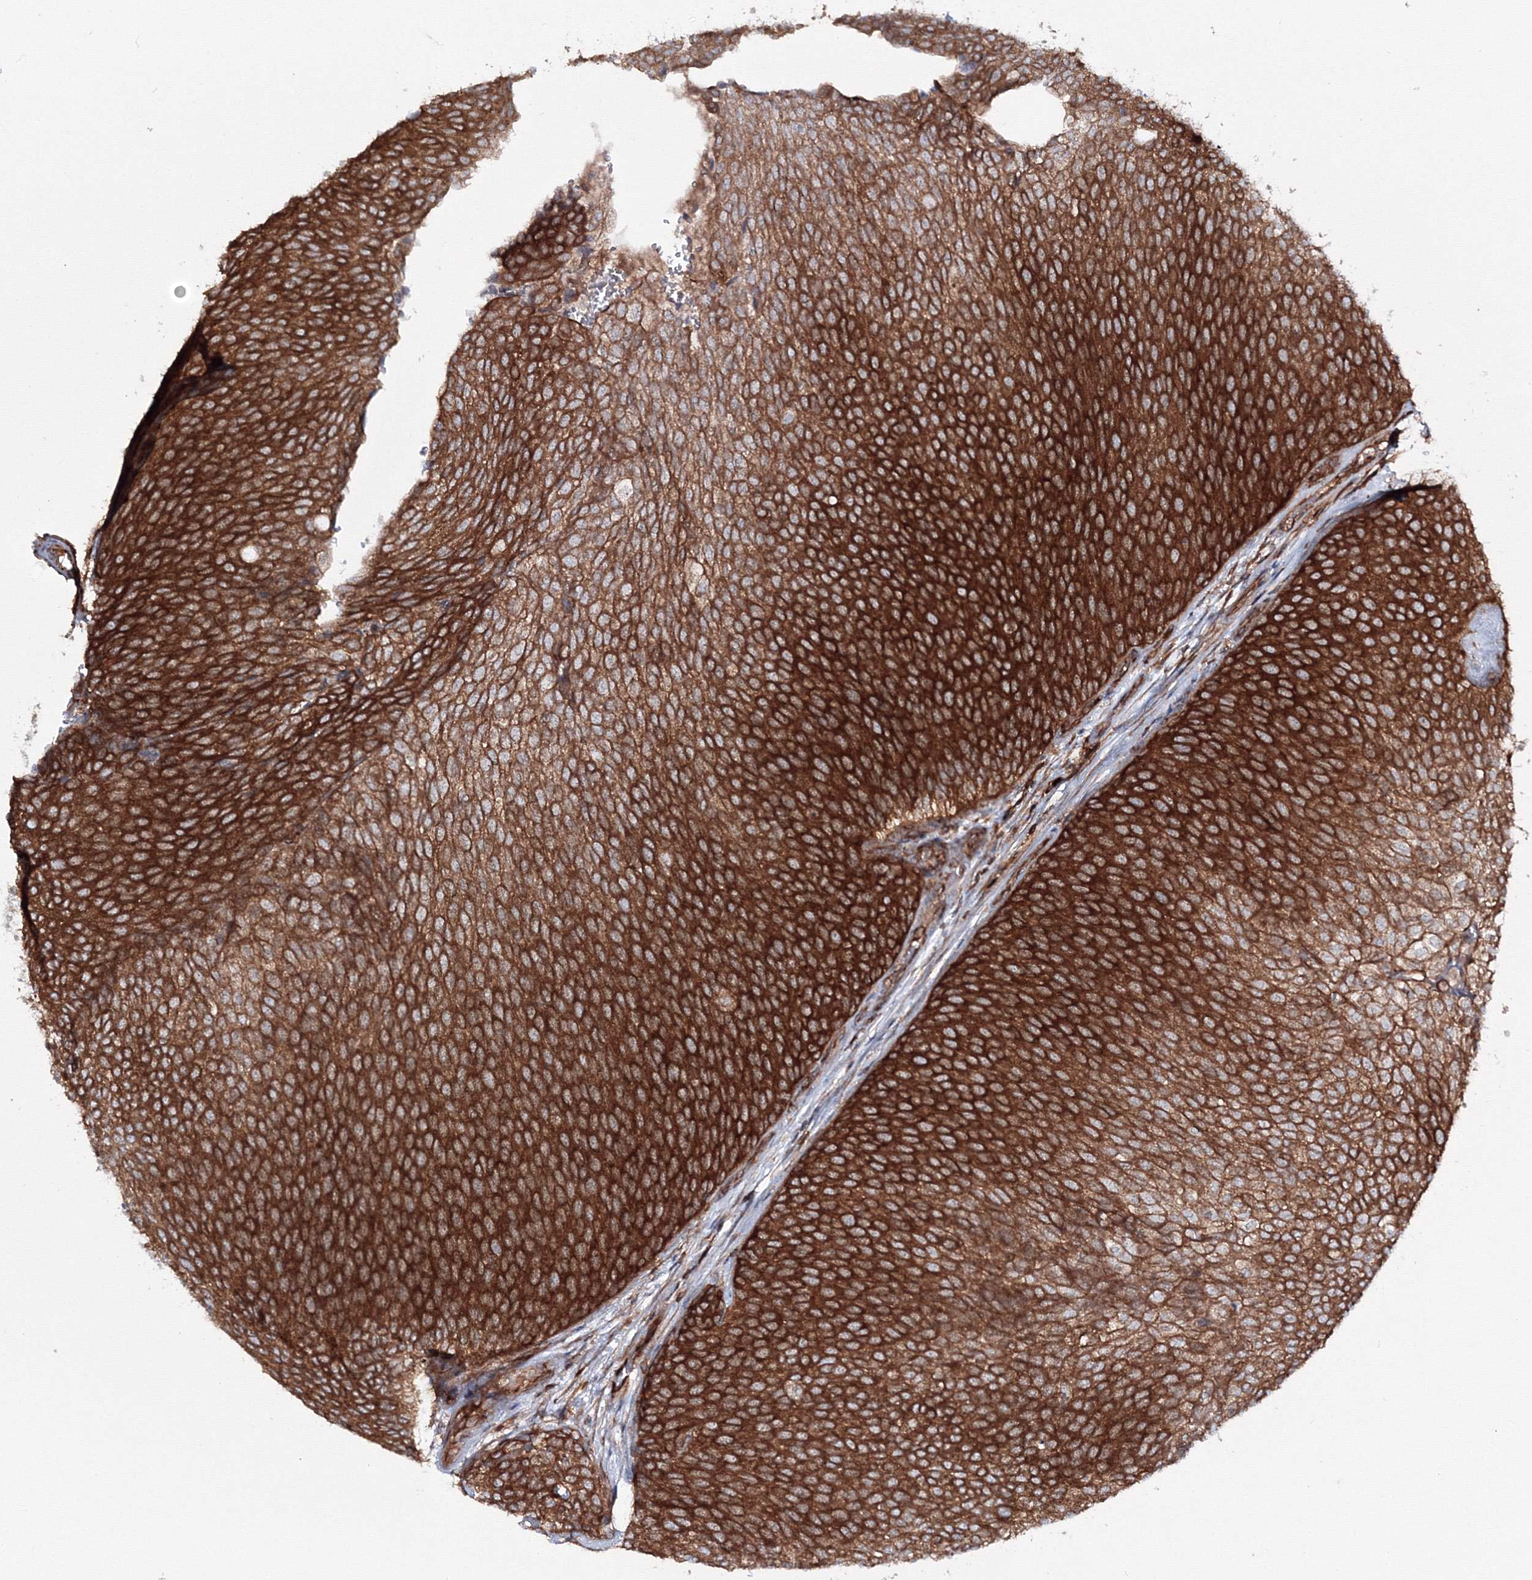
{"staining": {"intensity": "strong", "quantity": ">75%", "location": "cytoplasmic/membranous"}, "tissue": "urothelial cancer", "cell_type": "Tumor cells", "image_type": "cancer", "snomed": [{"axis": "morphology", "description": "Urothelial carcinoma, Low grade"}, {"axis": "topography", "description": "Urinary bladder"}], "caption": "Urothelial cancer tissue shows strong cytoplasmic/membranous positivity in about >75% of tumor cells, visualized by immunohistochemistry.", "gene": "HARS1", "patient": {"sex": "female", "age": 79}}